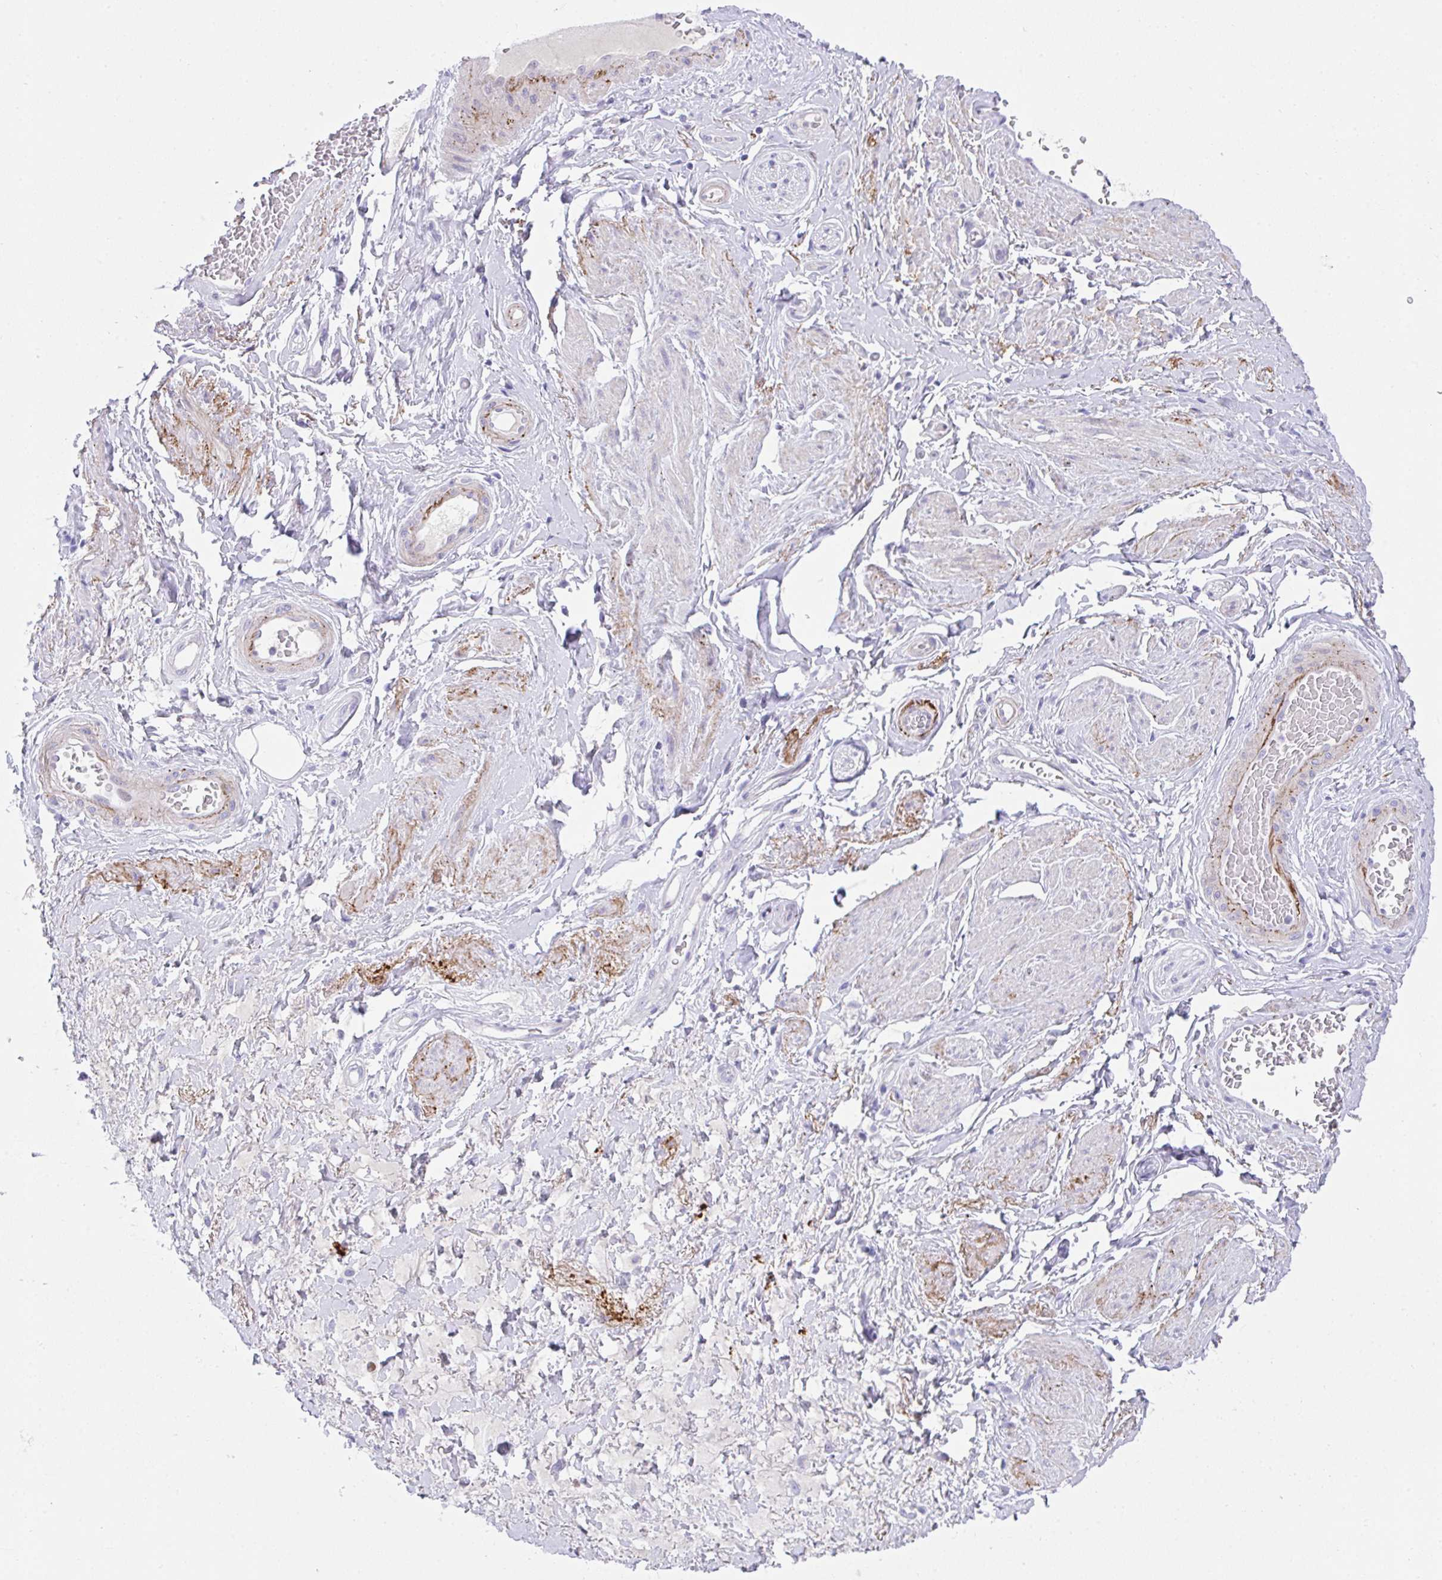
{"staining": {"intensity": "negative", "quantity": "none", "location": "none"}, "tissue": "adipose tissue", "cell_type": "Adipocytes", "image_type": "normal", "snomed": [{"axis": "morphology", "description": "Normal tissue, NOS"}, {"axis": "topography", "description": "Vagina"}, {"axis": "topography", "description": "Peripheral nerve tissue"}], "caption": "Image shows no protein positivity in adipocytes of benign adipose tissue. (DAB (3,3'-diaminobenzidine) immunohistochemistry (IHC) with hematoxylin counter stain).", "gene": "KMT2E", "patient": {"sex": "female", "age": 71}}